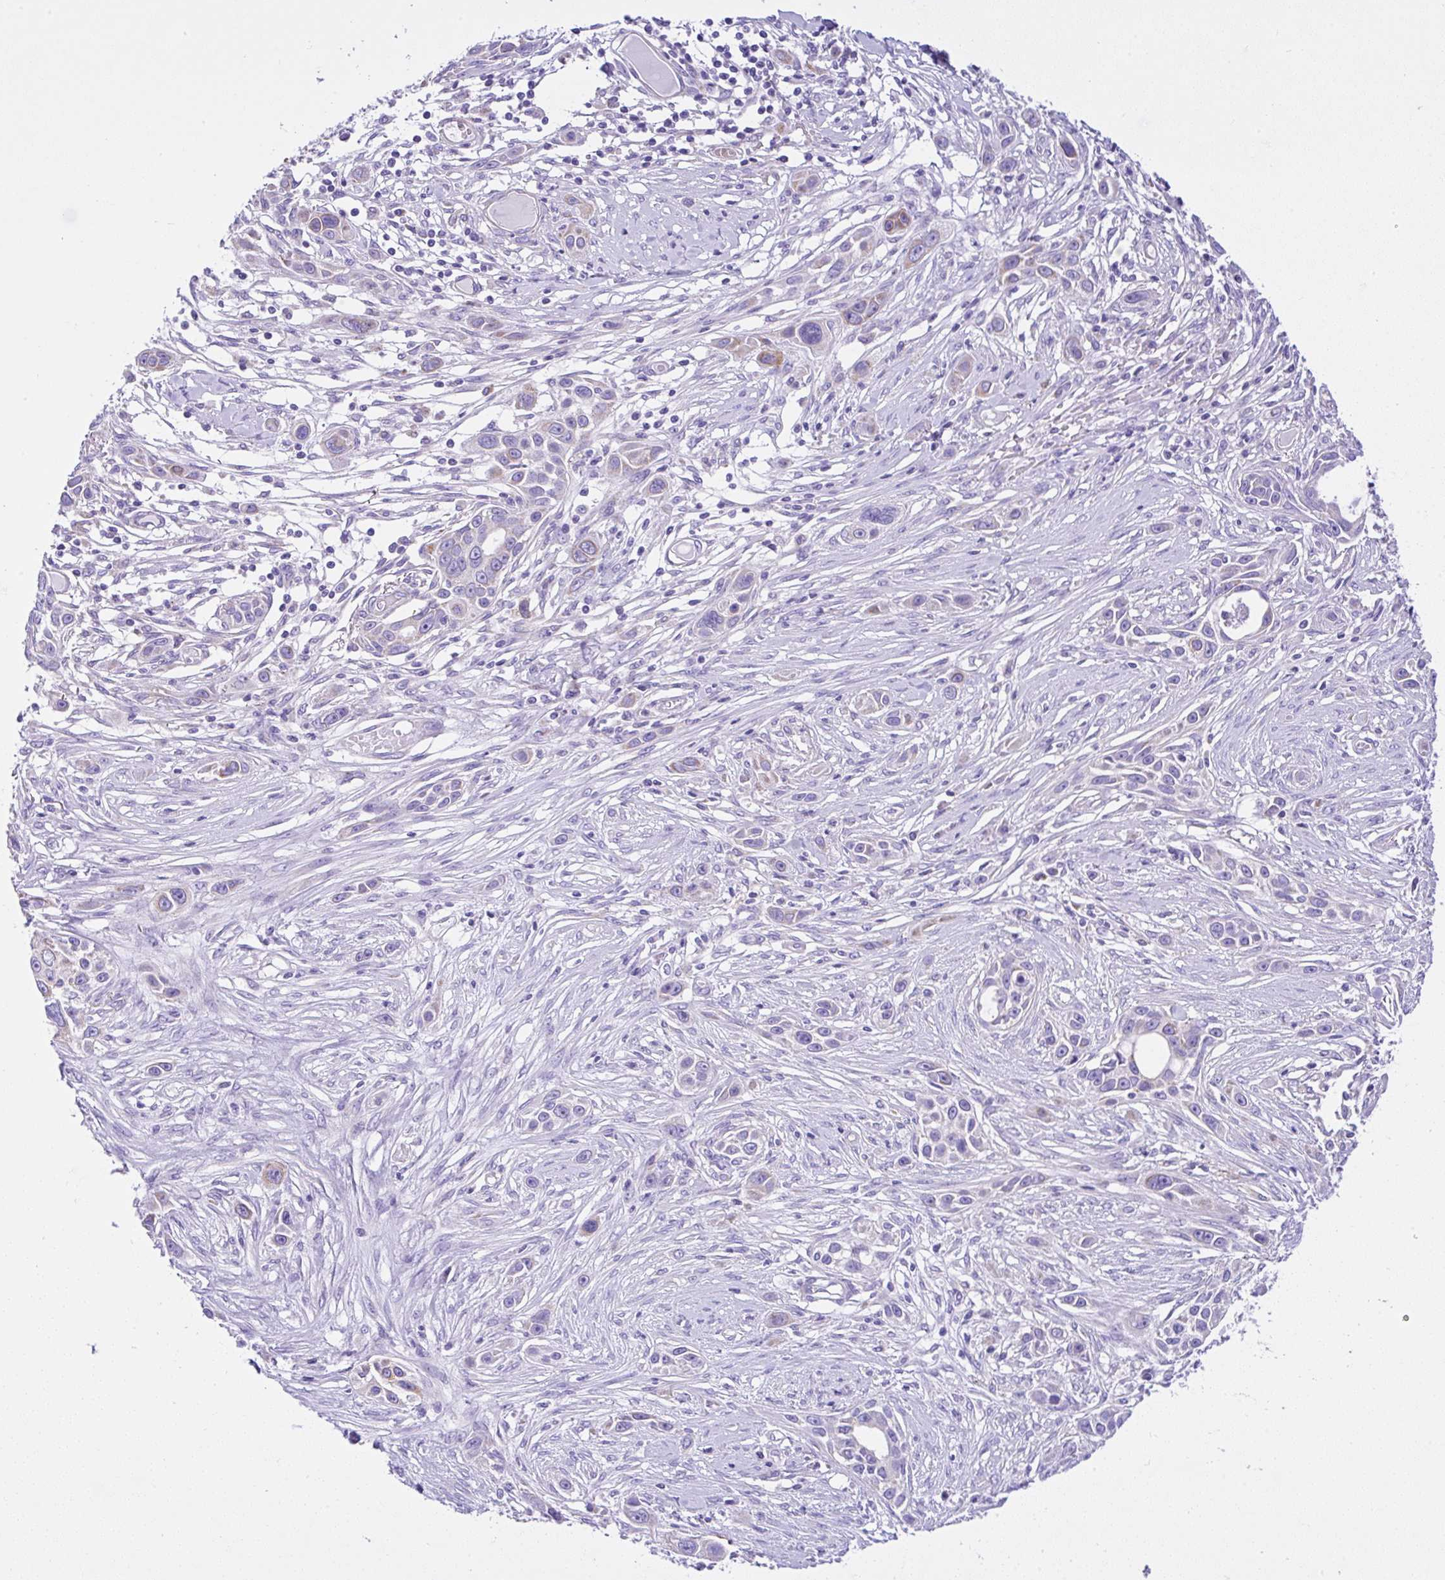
{"staining": {"intensity": "moderate", "quantity": "<25%", "location": "cytoplasmic/membranous"}, "tissue": "skin cancer", "cell_type": "Tumor cells", "image_type": "cancer", "snomed": [{"axis": "morphology", "description": "Squamous cell carcinoma, NOS"}, {"axis": "topography", "description": "Skin"}], "caption": "Protein staining of skin squamous cell carcinoma tissue displays moderate cytoplasmic/membranous positivity in about <25% of tumor cells.", "gene": "SLC13A1", "patient": {"sex": "female", "age": 69}}